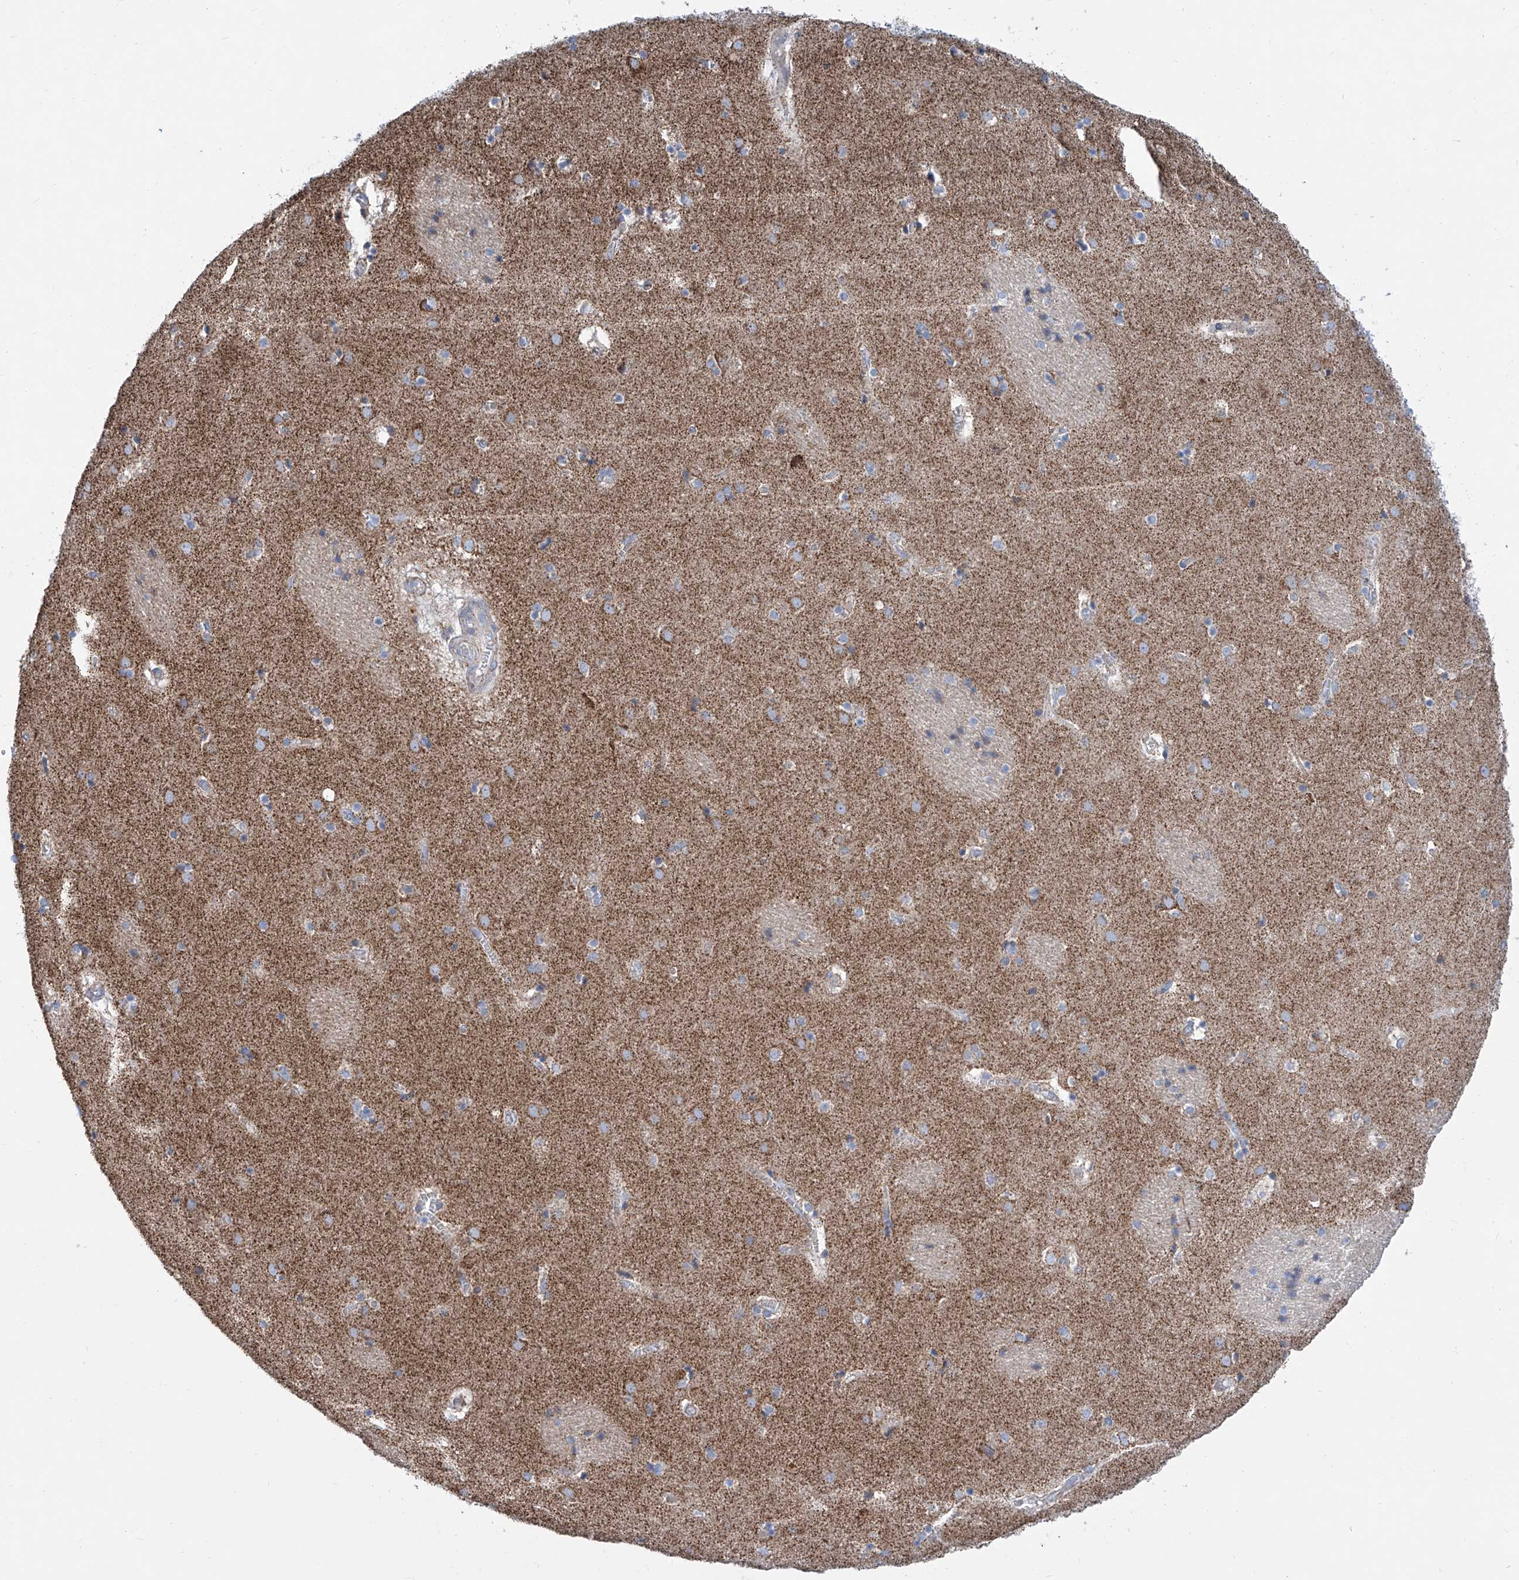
{"staining": {"intensity": "weak", "quantity": "<25%", "location": "cytoplasmic/membranous"}, "tissue": "caudate", "cell_type": "Glial cells", "image_type": "normal", "snomed": [{"axis": "morphology", "description": "Normal tissue, NOS"}, {"axis": "topography", "description": "Lateral ventricle wall"}], "caption": "High power microscopy photomicrograph of an immunohistochemistry photomicrograph of unremarkable caudate, revealing no significant positivity in glial cells. (DAB immunohistochemistry with hematoxylin counter stain).", "gene": "MAD2L1", "patient": {"sex": "male", "age": 70}}